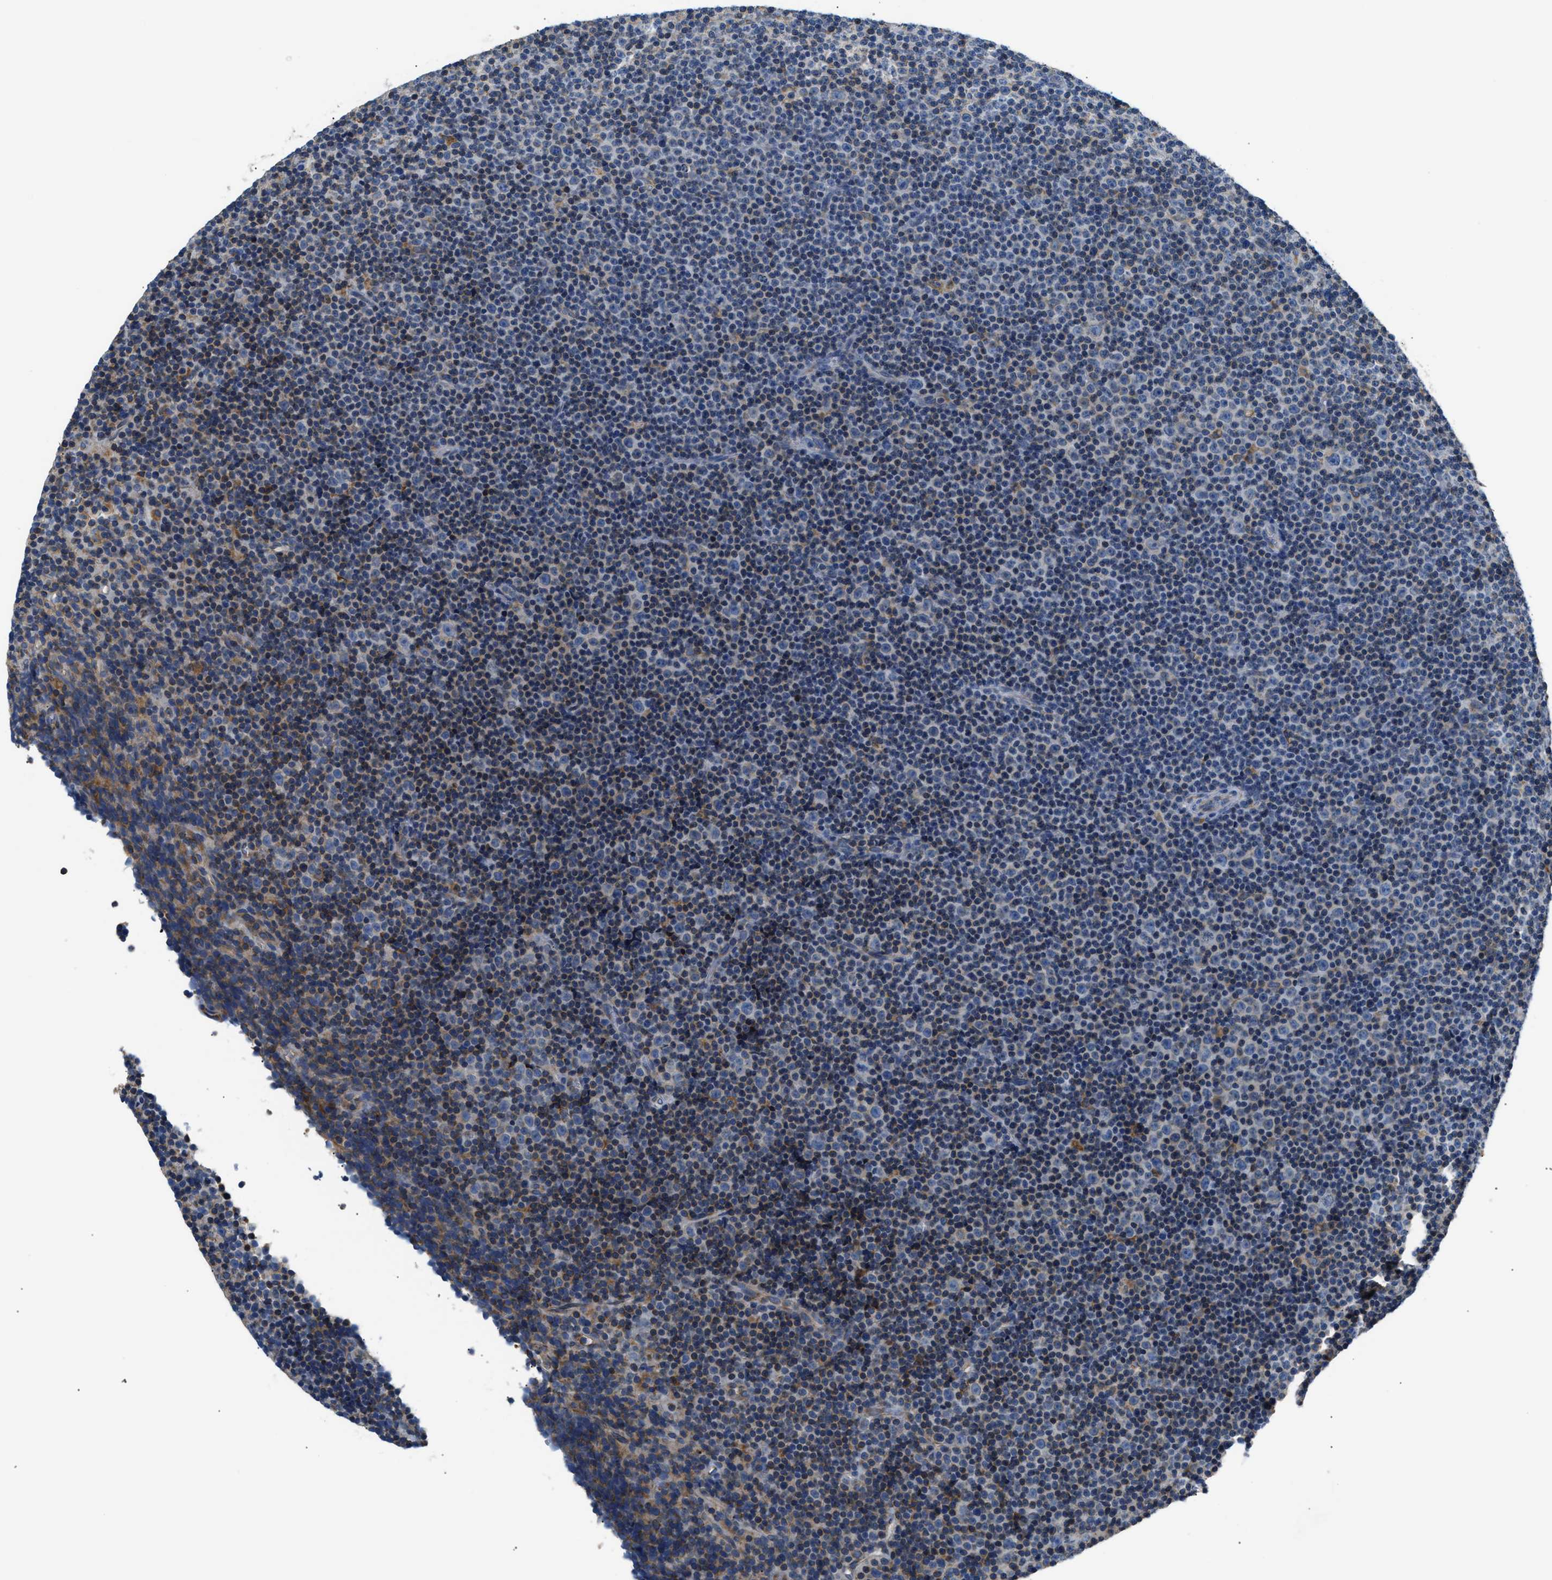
{"staining": {"intensity": "negative", "quantity": "none", "location": "none"}, "tissue": "lymphoma", "cell_type": "Tumor cells", "image_type": "cancer", "snomed": [{"axis": "morphology", "description": "Malignant lymphoma, non-Hodgkin's type, Low grade"}, {"axis": "topography", "description": "Lymph node"}], "caption": "Immunohistochemical staining of human low-grade malignant lymphoma, non-Hodgkin's type shows no significant expression in tumor cells.", "gene": "HDHD3", "patient": {"sex": "female", "age": 67}}